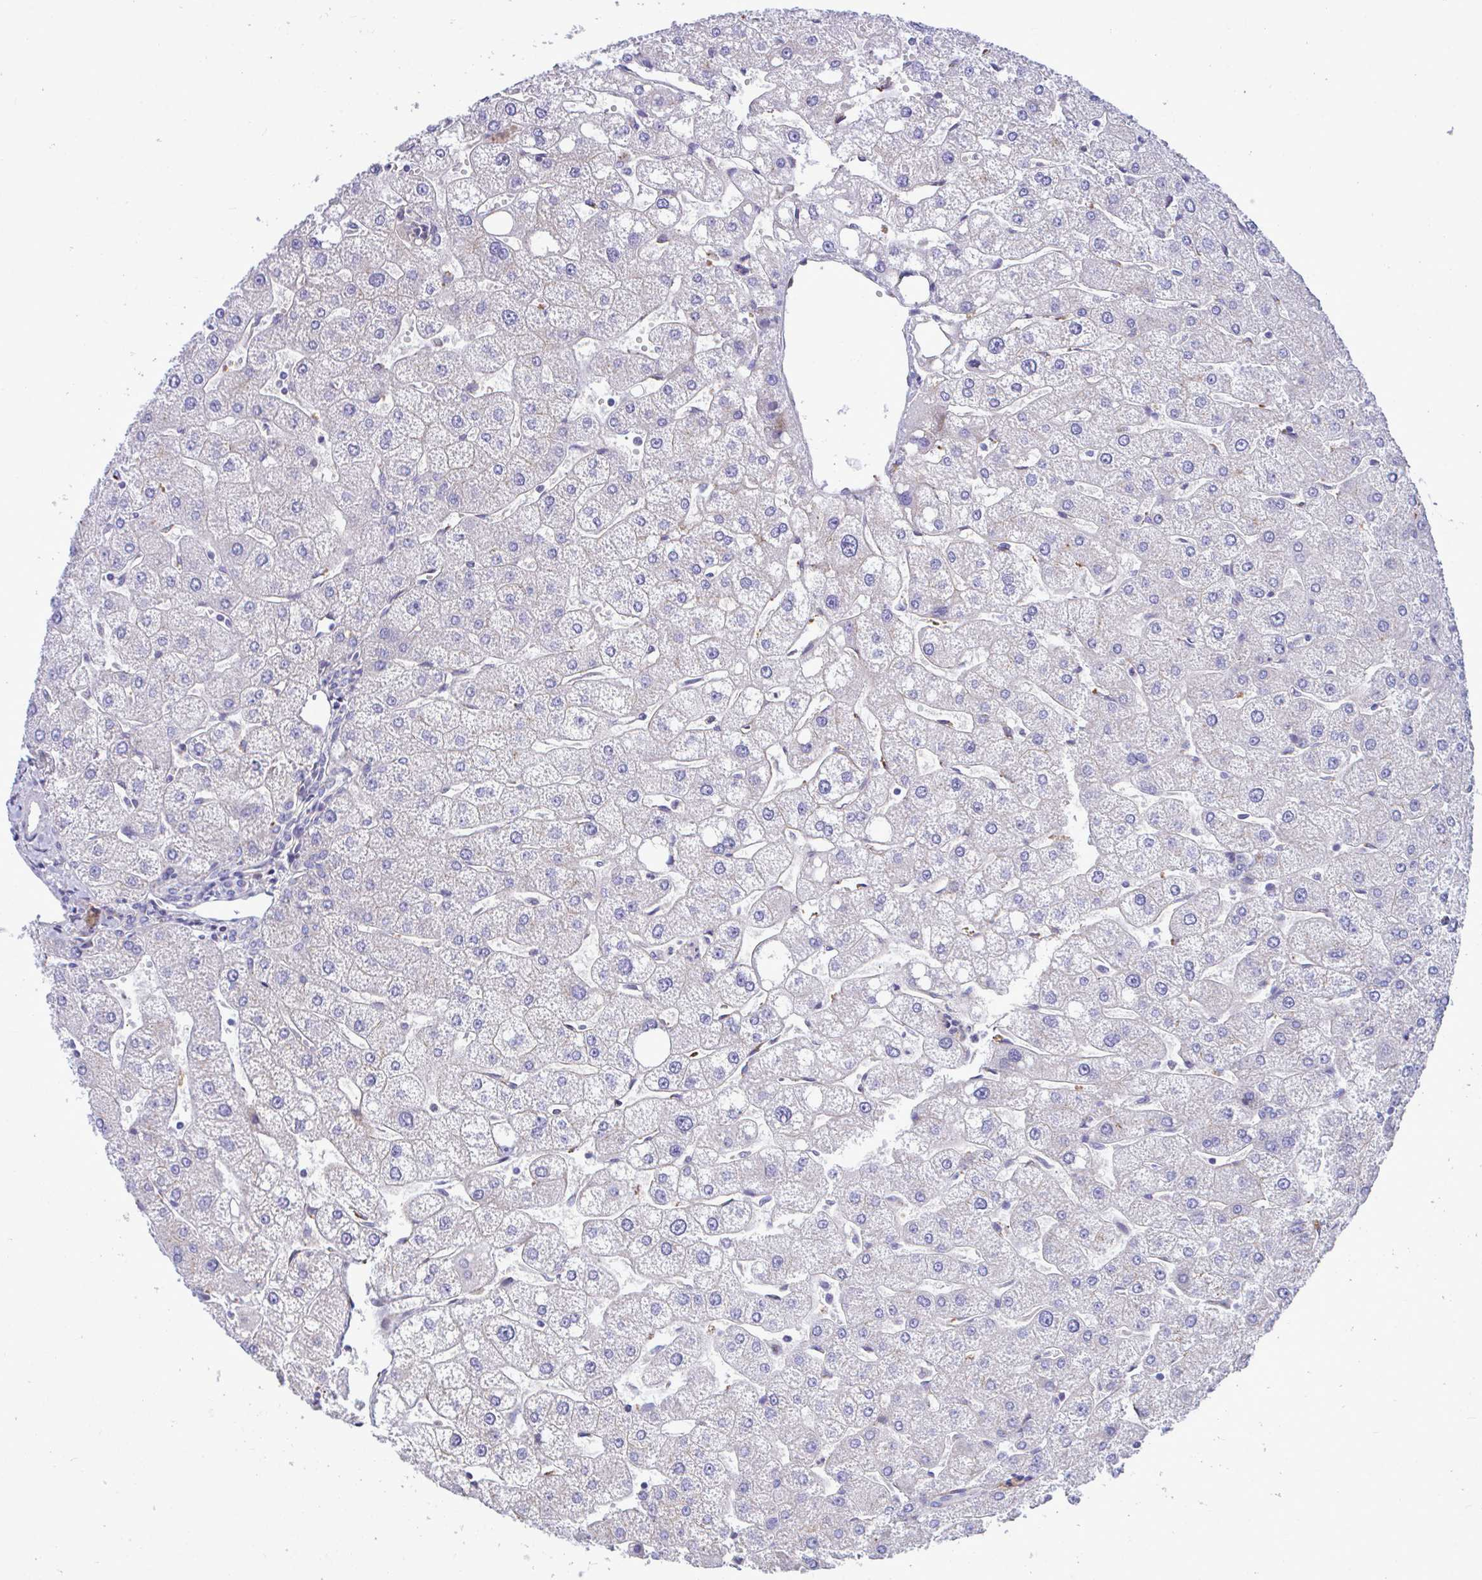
{"staining": {"intensity": "negative", "quantity": "none", "location": "none"}, "tissue": "liver", "cell_type": "Cholangiocytes", "image_type": "normal", "snomed": [{"axis": "morphology", "description": "Normal tissue, NOS"}, {"axis": "topography", "description": "Liver"}], "caption": "The immunohistochemistry image has no significant expression in cholangiocytes of liver. (DAB (3,3'-diaminobenzidine) immunohistochemistry (IHC) with hematoxylin counter stain).", "gene": "MRPS16", "patient": {"sex": "male", "age": 67}}